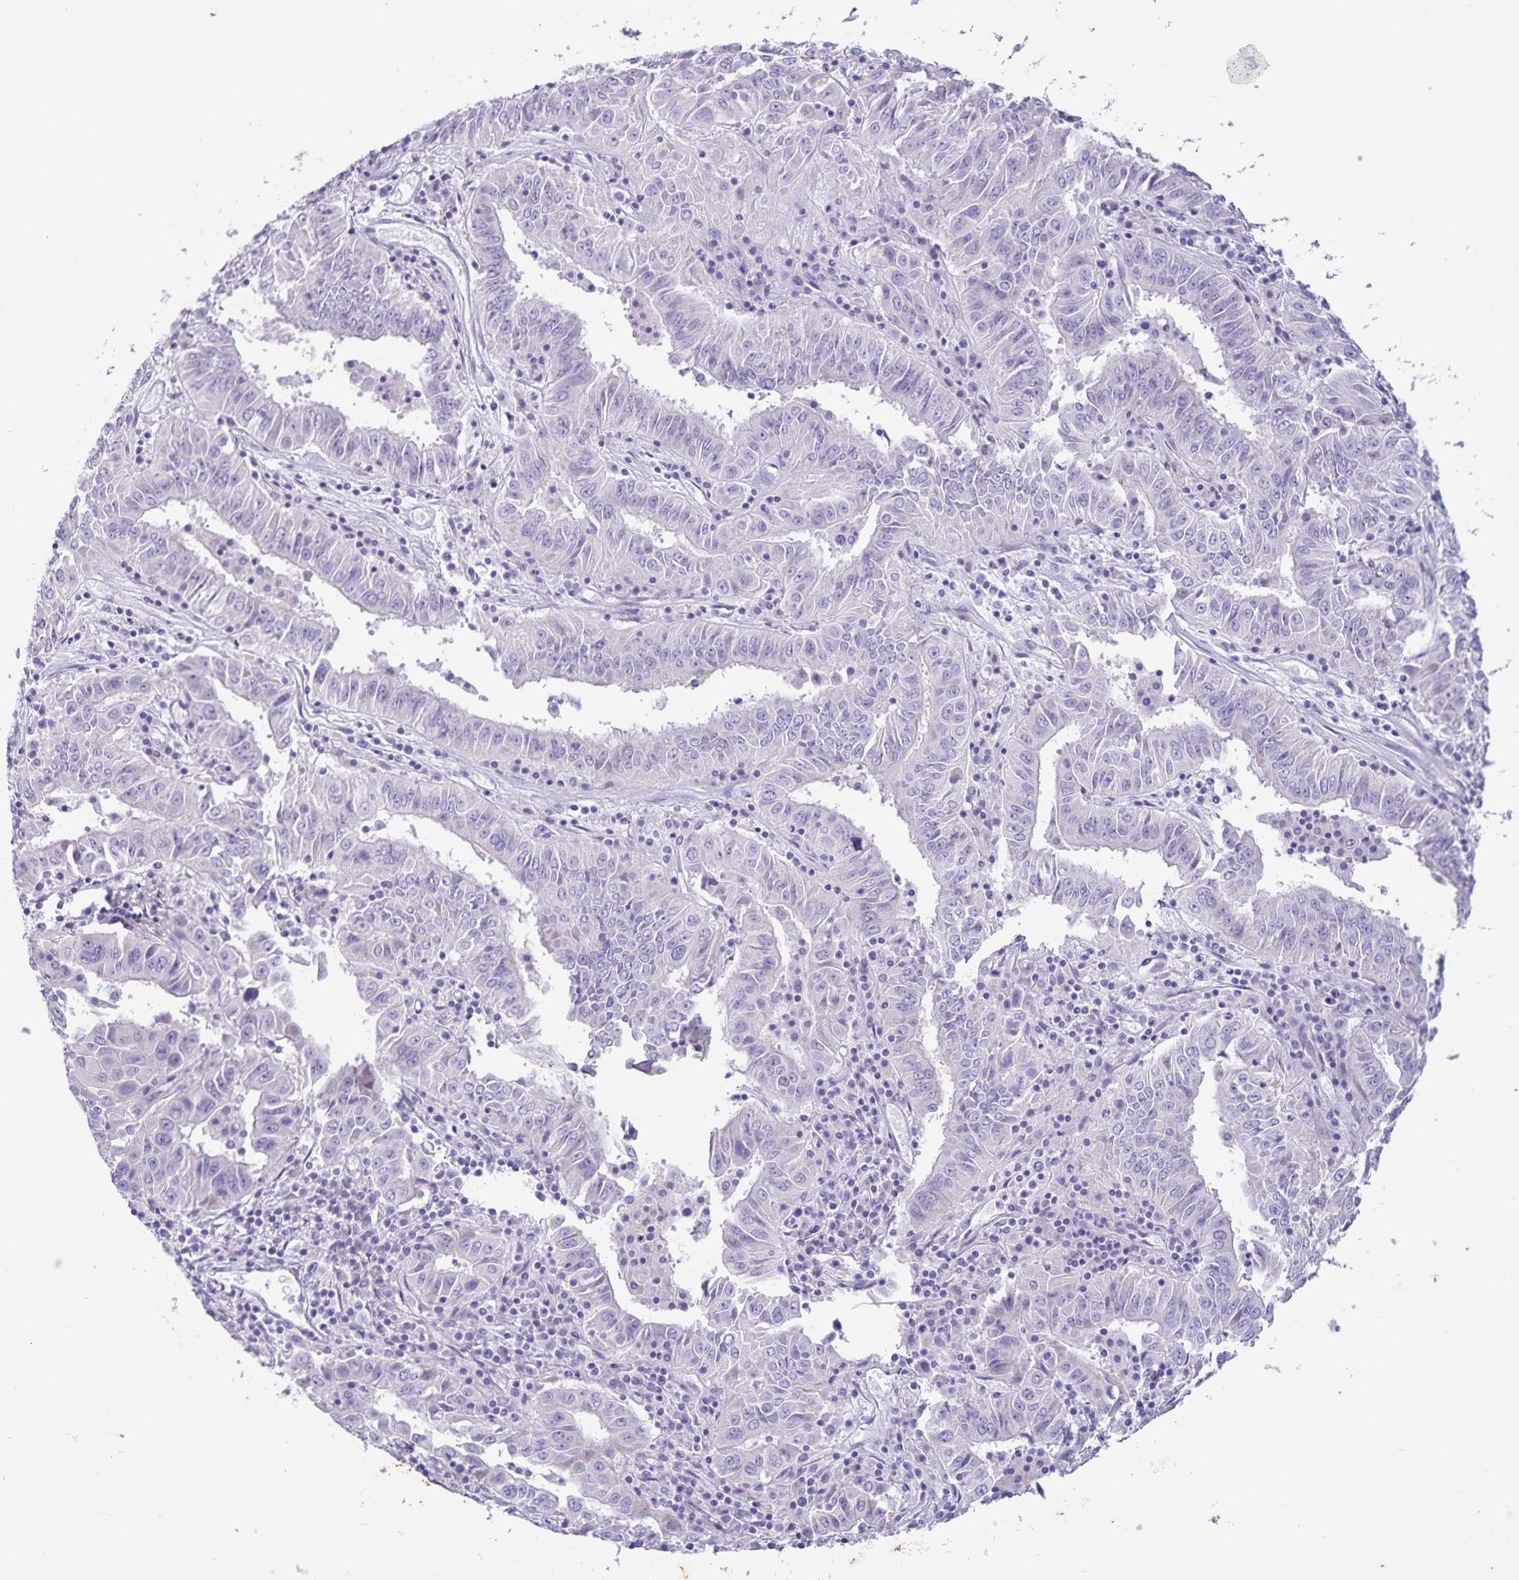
{"staining": {"intensity": "negative", "quantity": "none", "location": "none"}, "tissue": "pancreatic cancer", "cell_type": "Tumor cells", "image_type": "cancer", "snomed": [{"axis": "morphology", "description": "Adenocarcinoma, NOS"}, {"axis": "topography", "description": "Pancreas"}], "caption": "A micrograph of human pancreatic cancer is negative for staining in tumor cells. (DAB (3,3'-diaminobenzidine) immunohistochemistry with hematoxylin counter stain).", "gene": "IBTK", "patient": {"sex": "male", "age": 63}}